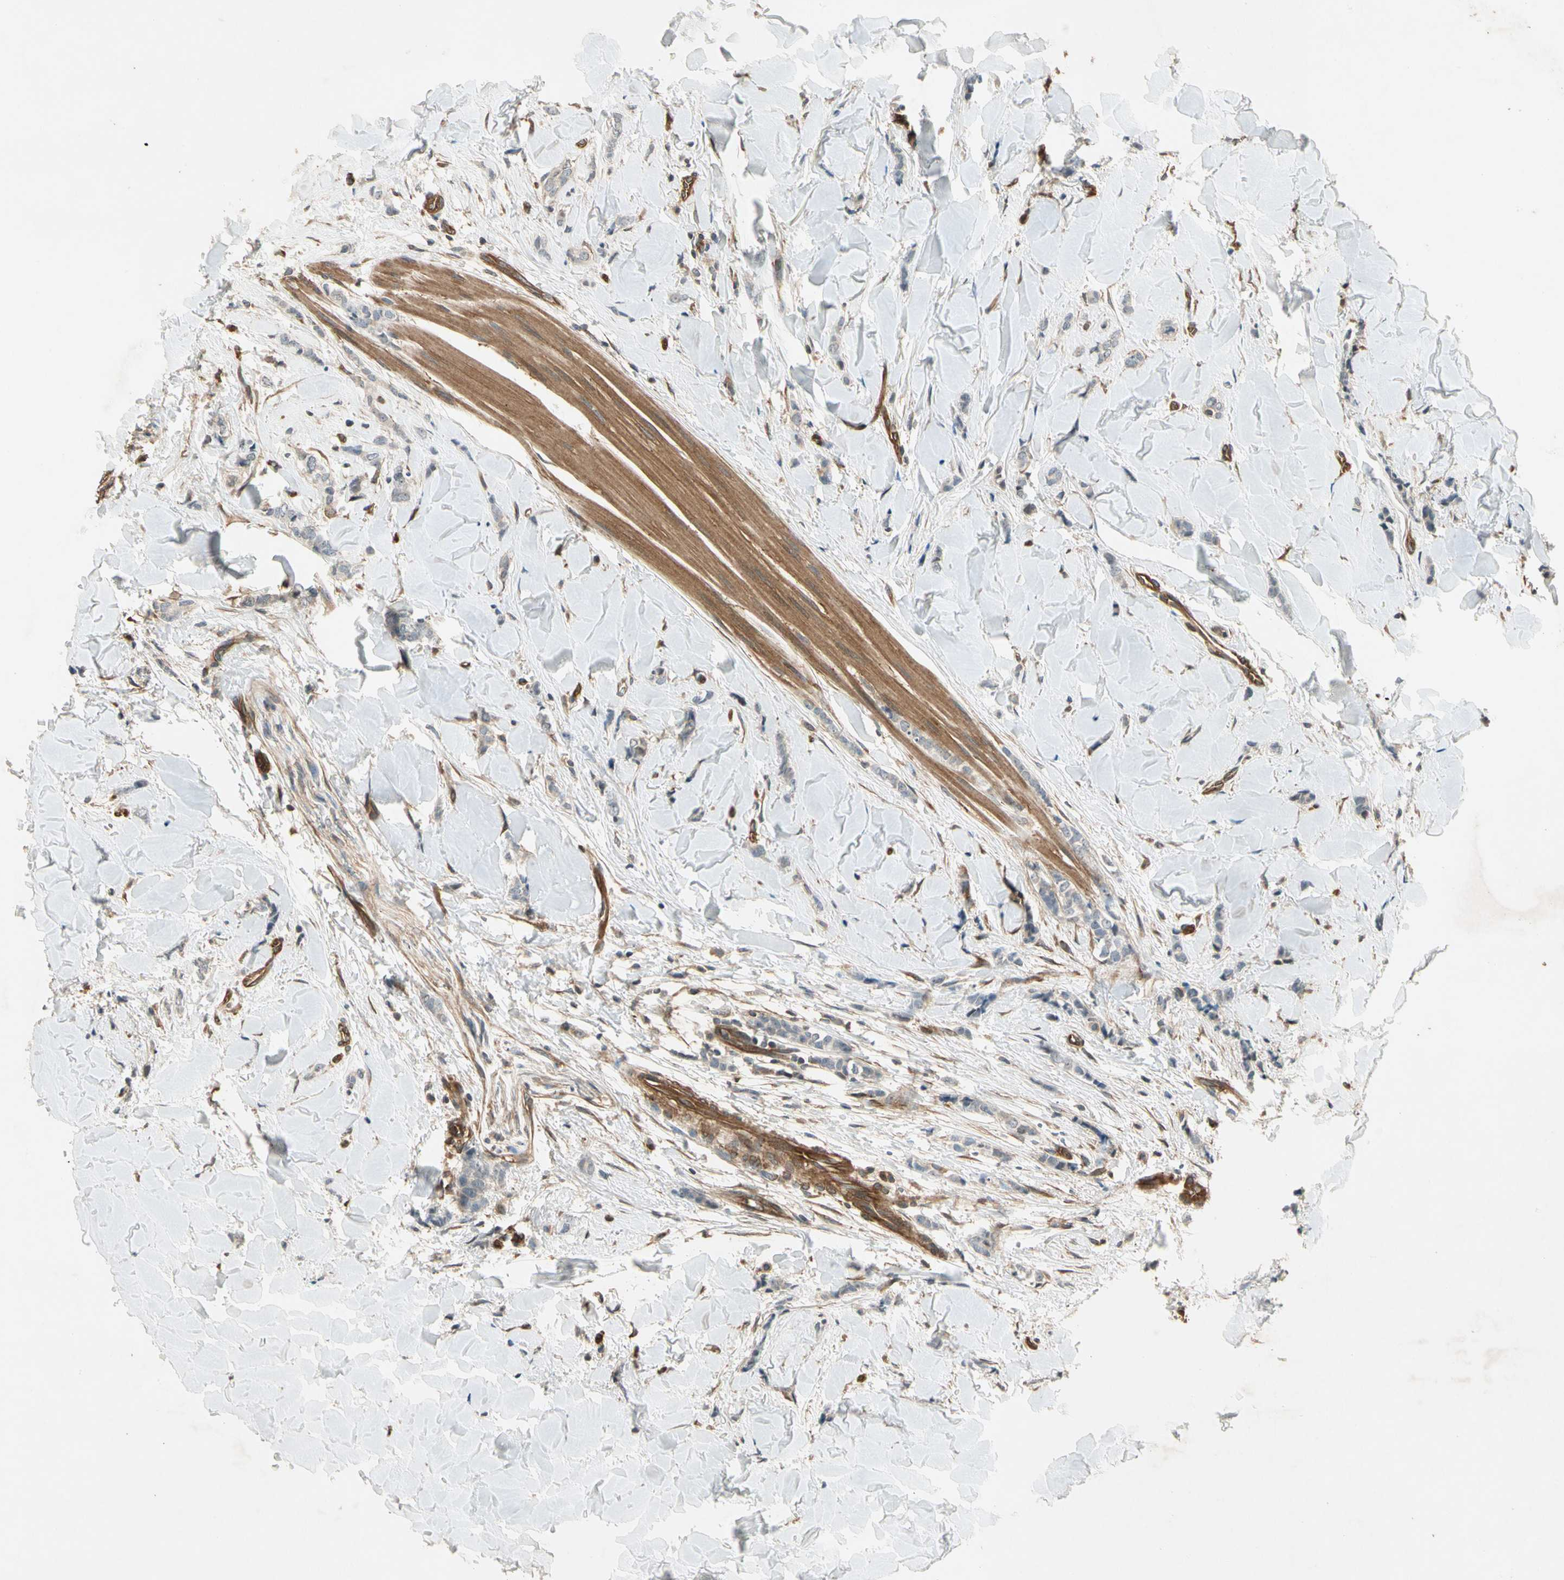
{"staining": {"intensity": "negative", "quantity": "none", "location": "none"}, "tissue": "breast cancer", "cell_type": "Tumor cells", "image_type": "cancer", "snomed": [{"axis": "morphology", "description": "Lobular carcinoma"}, {"axis": "topography", "description": "Skin"}, {"axis": "topography", "description": "Breast"}], "caption": "Histopathology image shows no significant protein positivity in tumor cells of breast cancer.", "gene": "ROCK2", "patient": {"sex": "female", "age": 46}}